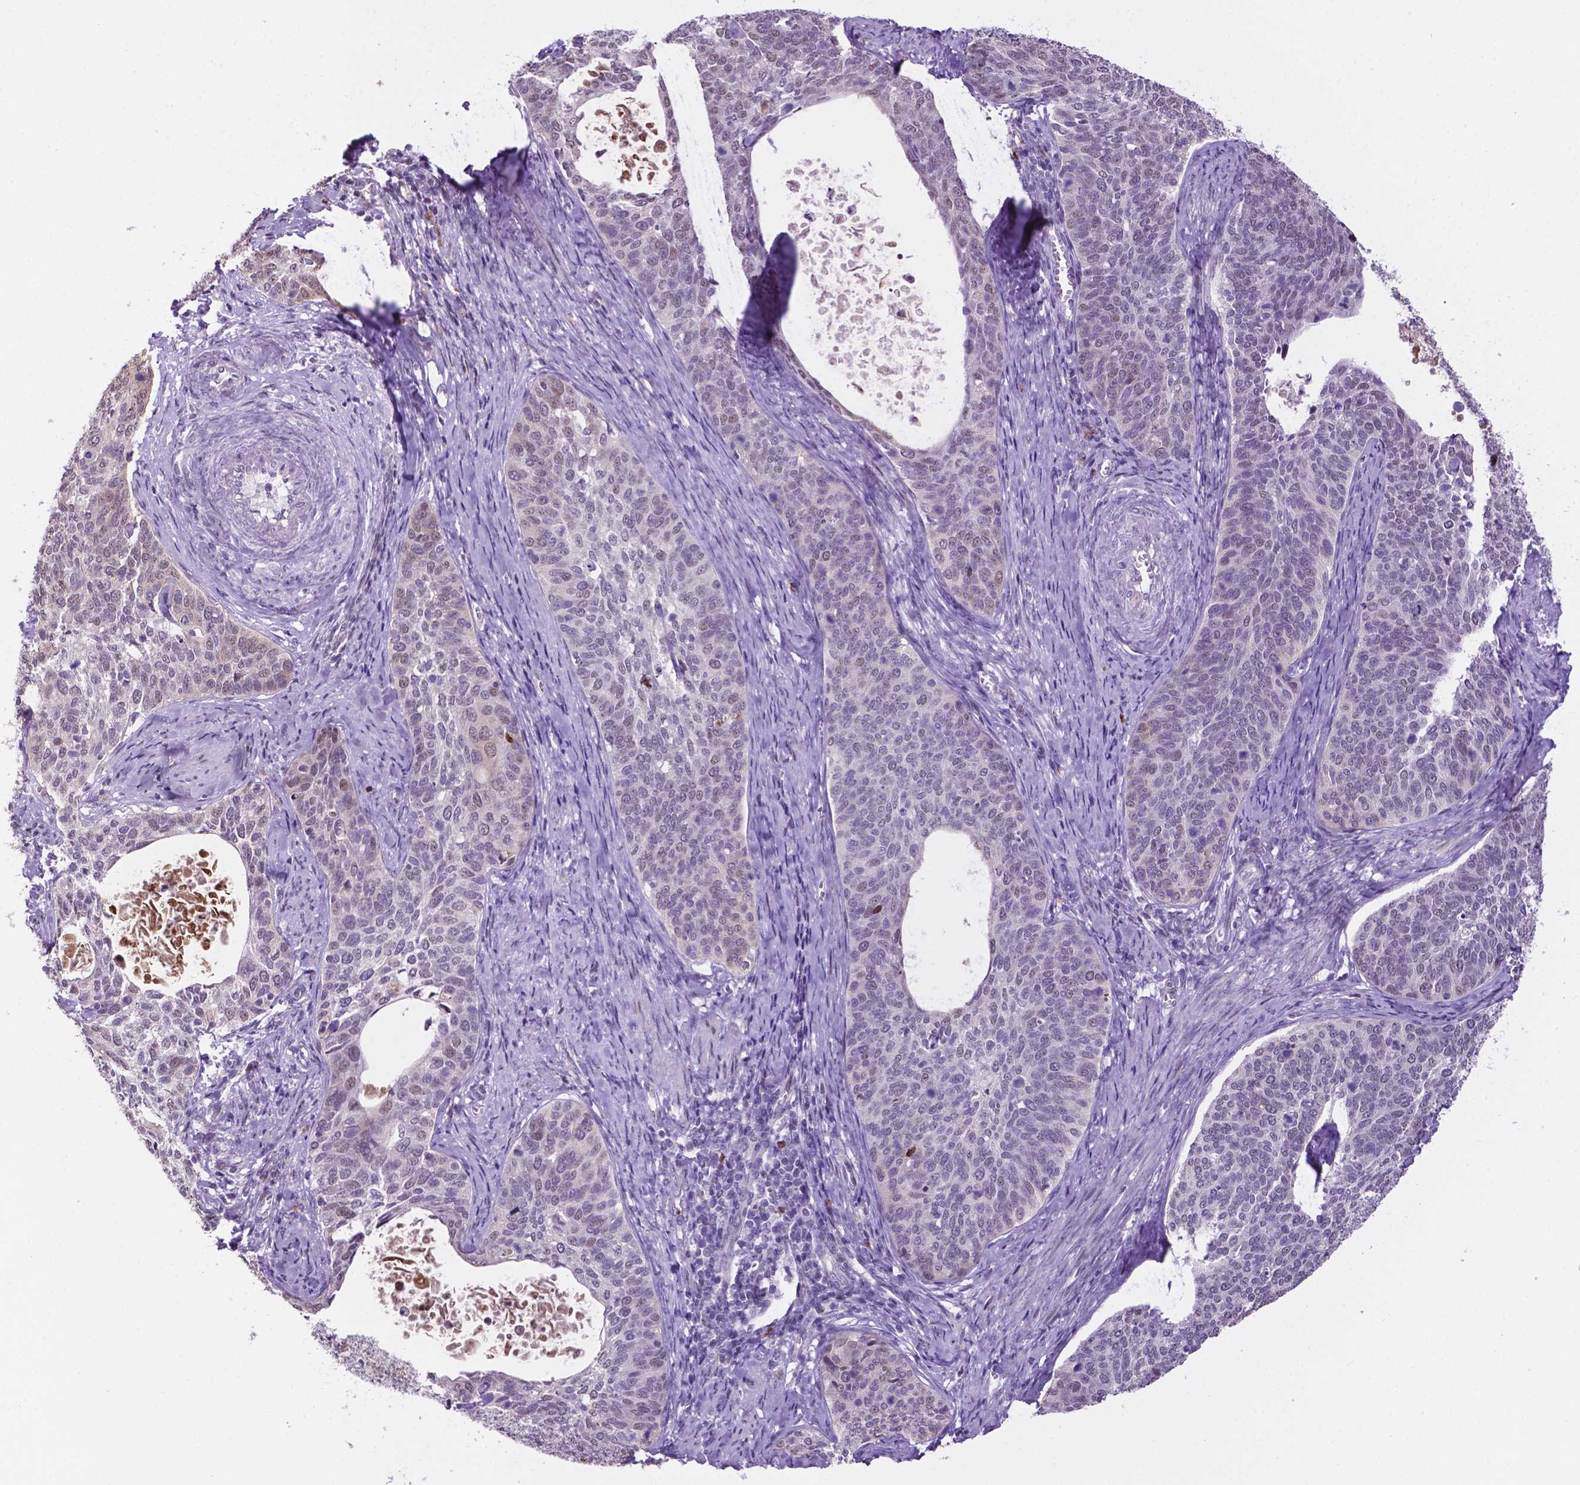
{"staining": {"intensity": "weak", "quantity": "<25%", "location": "cytoplasmic/membranous"}, "tissue": "cervical cancer", "cell_type": "Tumor cells", "image_type": "cancer", "snomed": [{"axis": "morphology", "description": "Squamous cell carcinoma, NOS"}, {"axis": "topography", "description": "Cervix"}], "caption": "Micrograph shows no significant protein staining in tumor cells of squamous cell carcinoma (cervical). (Stains: DAB (3,3'-diaminobenzidine) IHC with hematoxylin counter stain, Microscopy: brightfield microscopy at high magnification).", "gene": "SMAD3", "patient": {"sex": "female", "age": 69}}